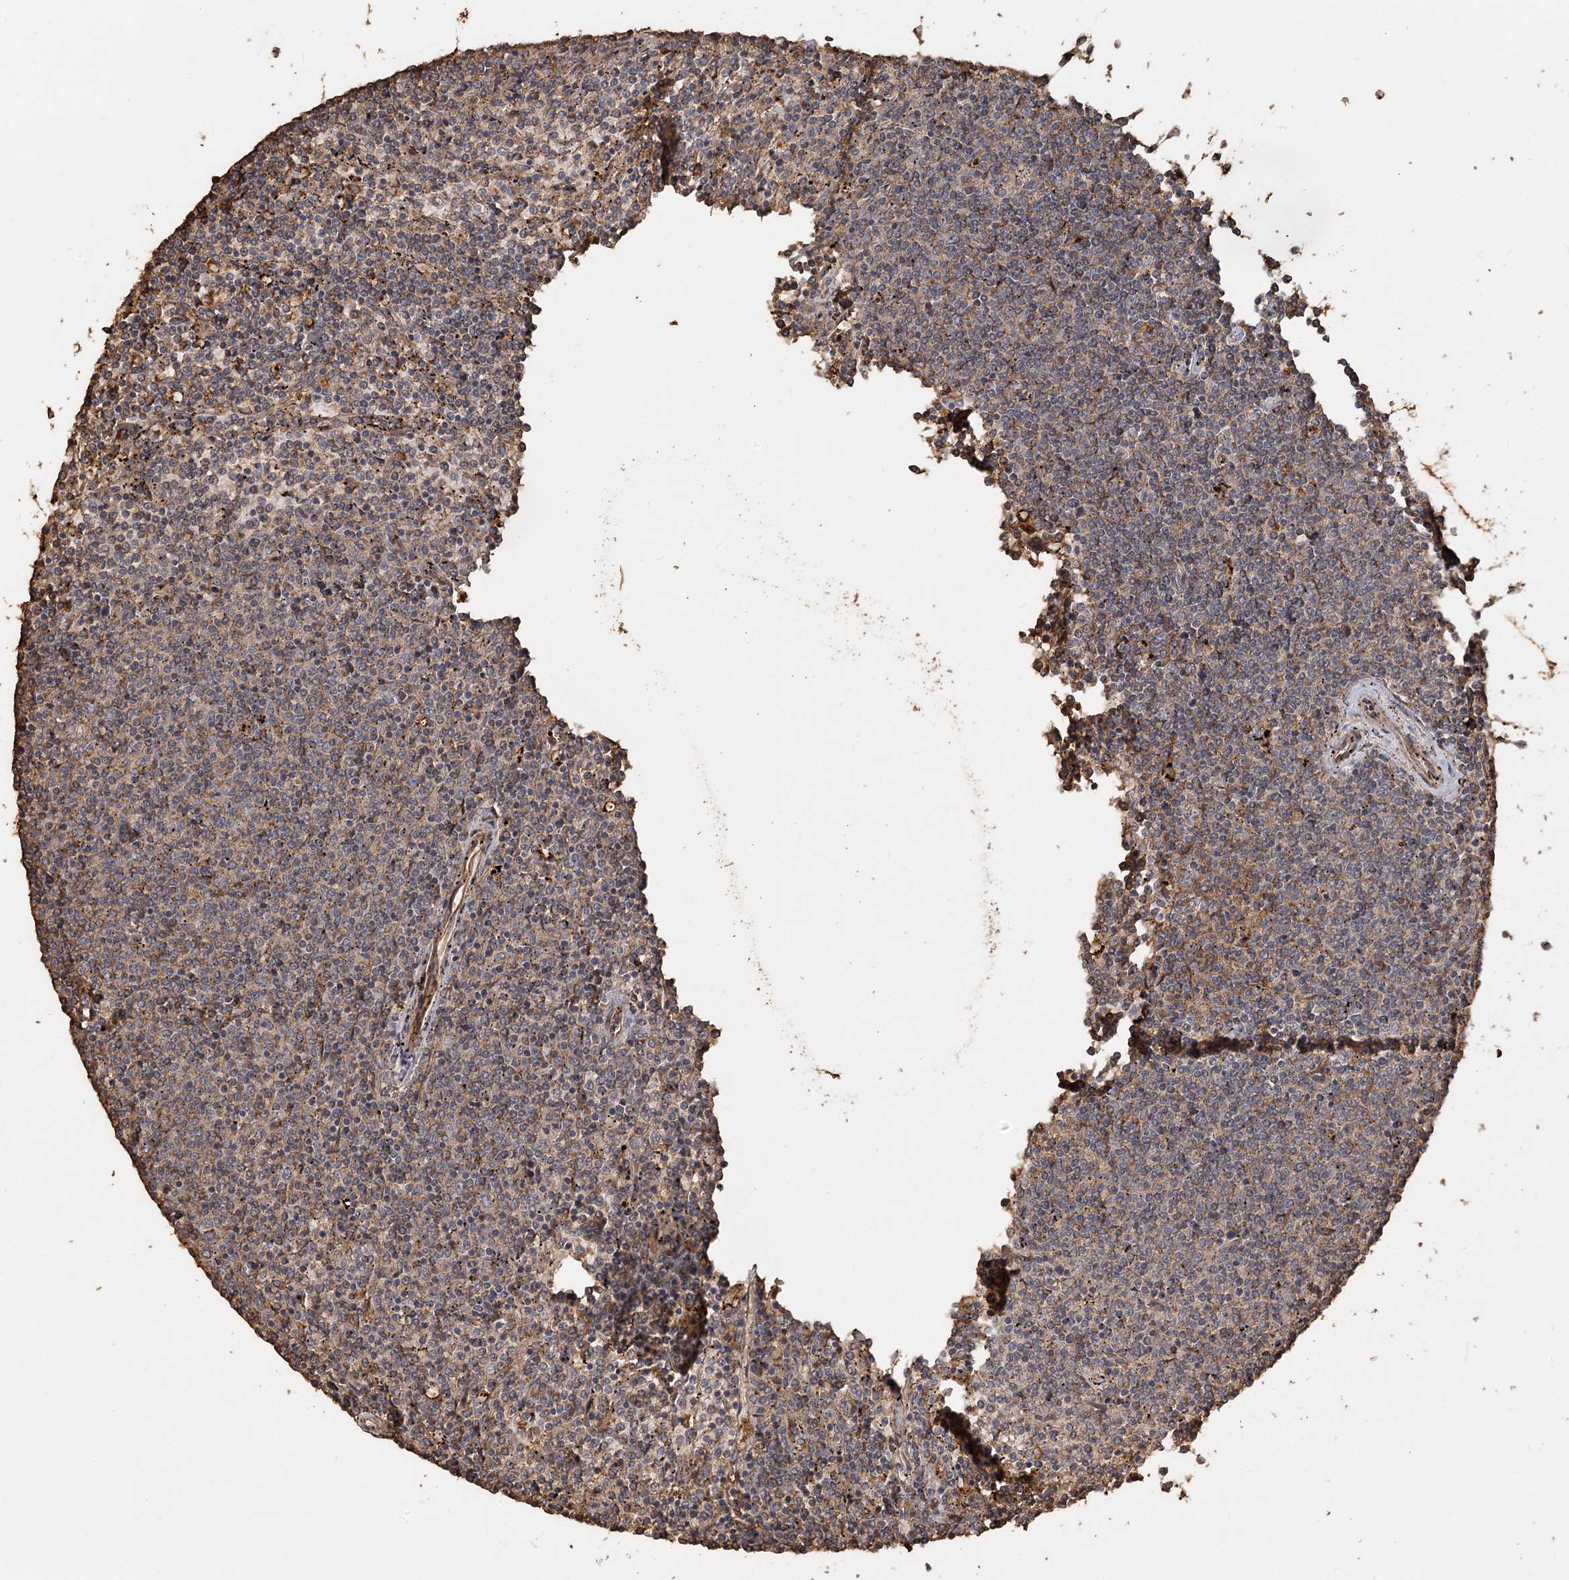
{"staining": {"intensity": "negative", "quantity": "none", "location": "none"}, "tissue": "lymphoma", "cell_type": "Tumor cells", "image_type": "cancer", "snomed": [{"axis": "morphology", "description": "Malignant lymphoma, non-Hodgkin's type, Low grade"}, {"axis": "topography", "description": "Spleen"}], "caption": "Low-grade malignant lymphoma, non-Hodgkin's type stained for a protein using immunohistochemistry exhibits no positivity tumor cells.", "gene": "PIK3C2A", "patient": {"sex": "female", "age": 50}}